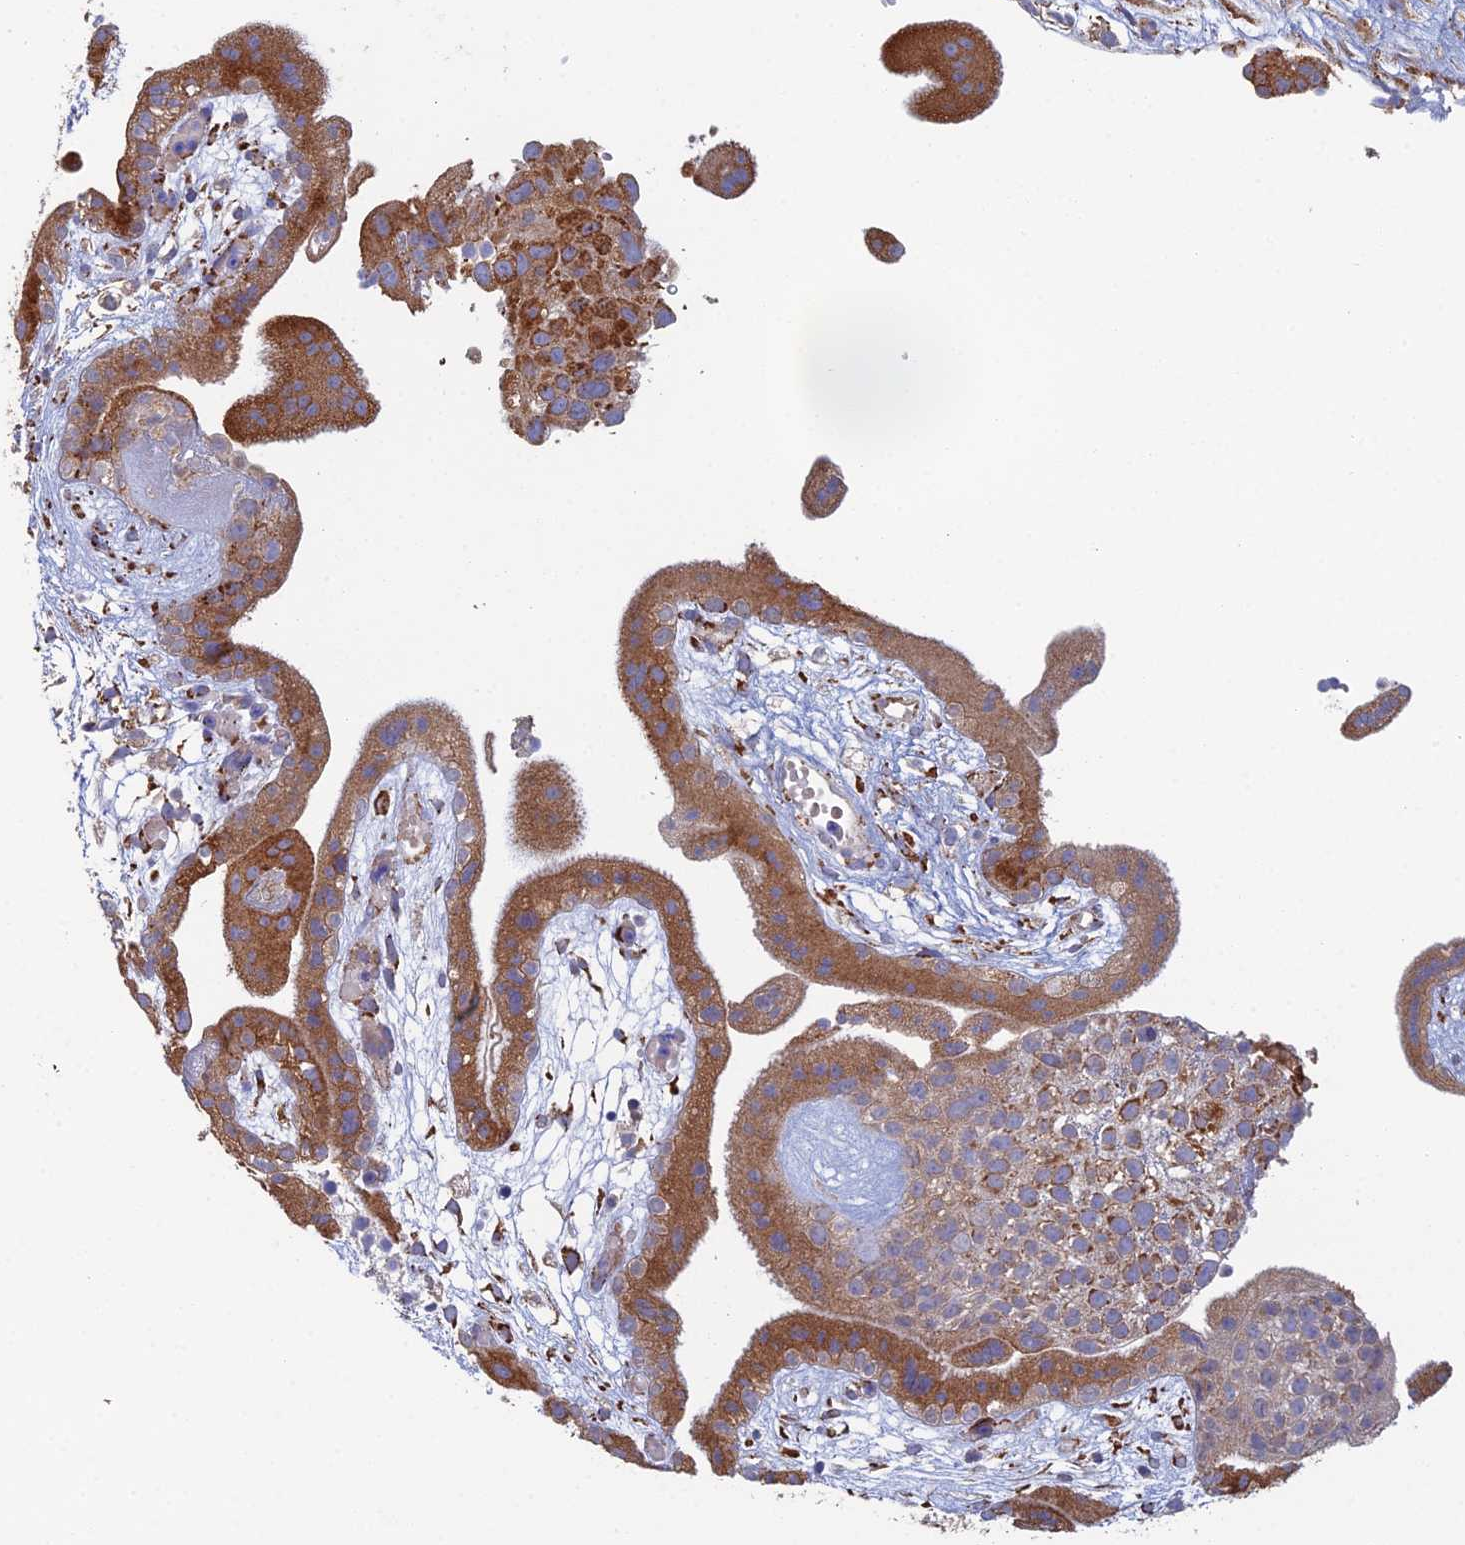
{"staining": {"intensity": "moderate", "quantity": ">75%", "location": "cytoplasmic/membranous"}, "tissue": "placenta", "cell_type": "Decidual cells", "image_type": "normal", "snomed": [{"axis": "morphology", "description": "Normal tissue, NOS"}, {"axis": "topography", "description": "Placenta"}], "caption": "Benign placenta was stained to show a protein in brown. There is medium levels of moderate cytoplasmic/membranous staining in about >75% of decidual cells.", "gene": "TRAPPC6A", "patient": {"sex": "female", "age": 18}}